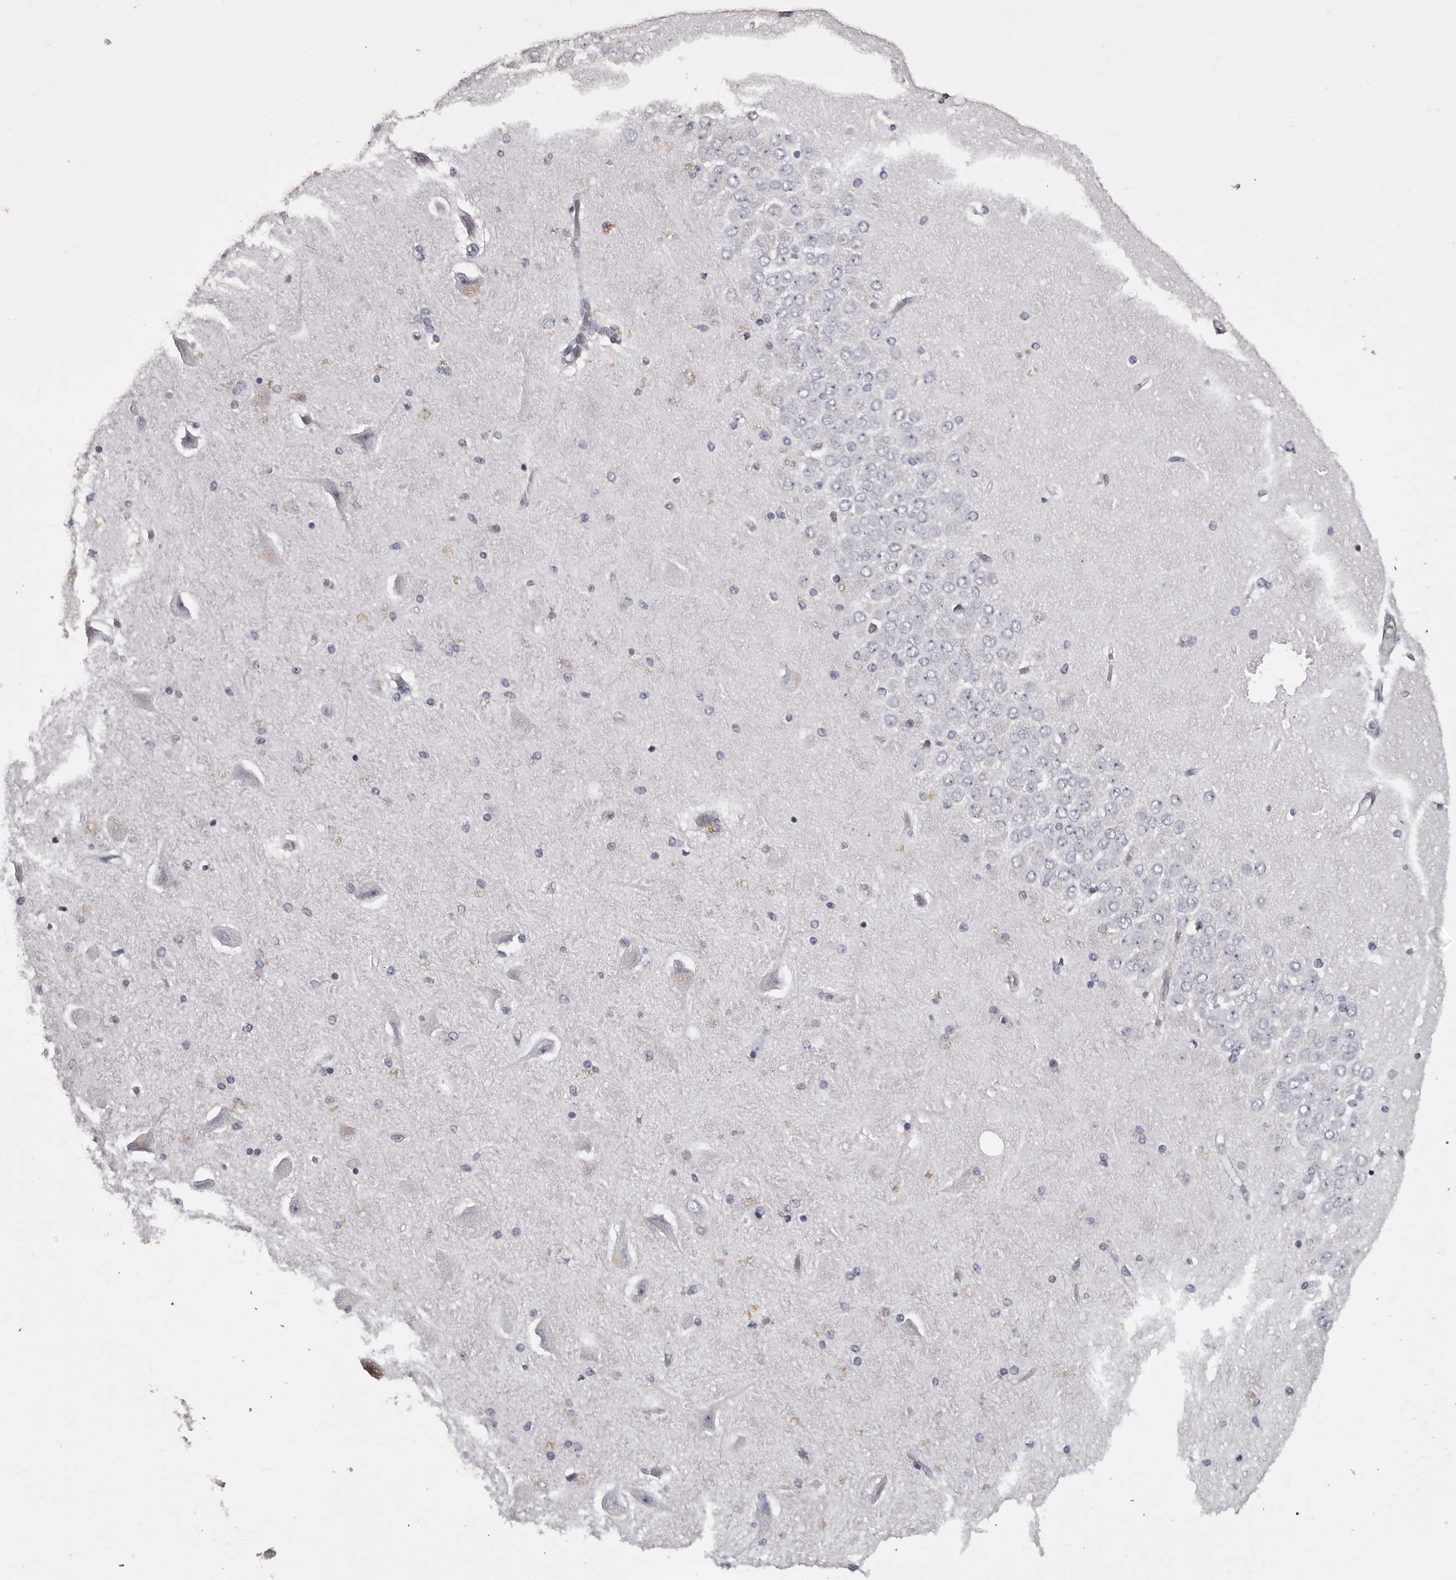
{"staining": {"intensity": "negative", "quantity": "none", "location": "none"}, "tissue": "hippocampus", "cell_type": "Glial cells", "image_type": "normal", "snomed": [{"axis": "morphology", "description": "Normal tissue, NOS"}, {"axis": "topography", "description": "Hippocampus"}], "caption": "DAB immunohistochemical staining of benign human hippocampus reveals no significant positivity in glial cells.", "gene": "CA6", "patient": {"sex": "female", "age": 54}}